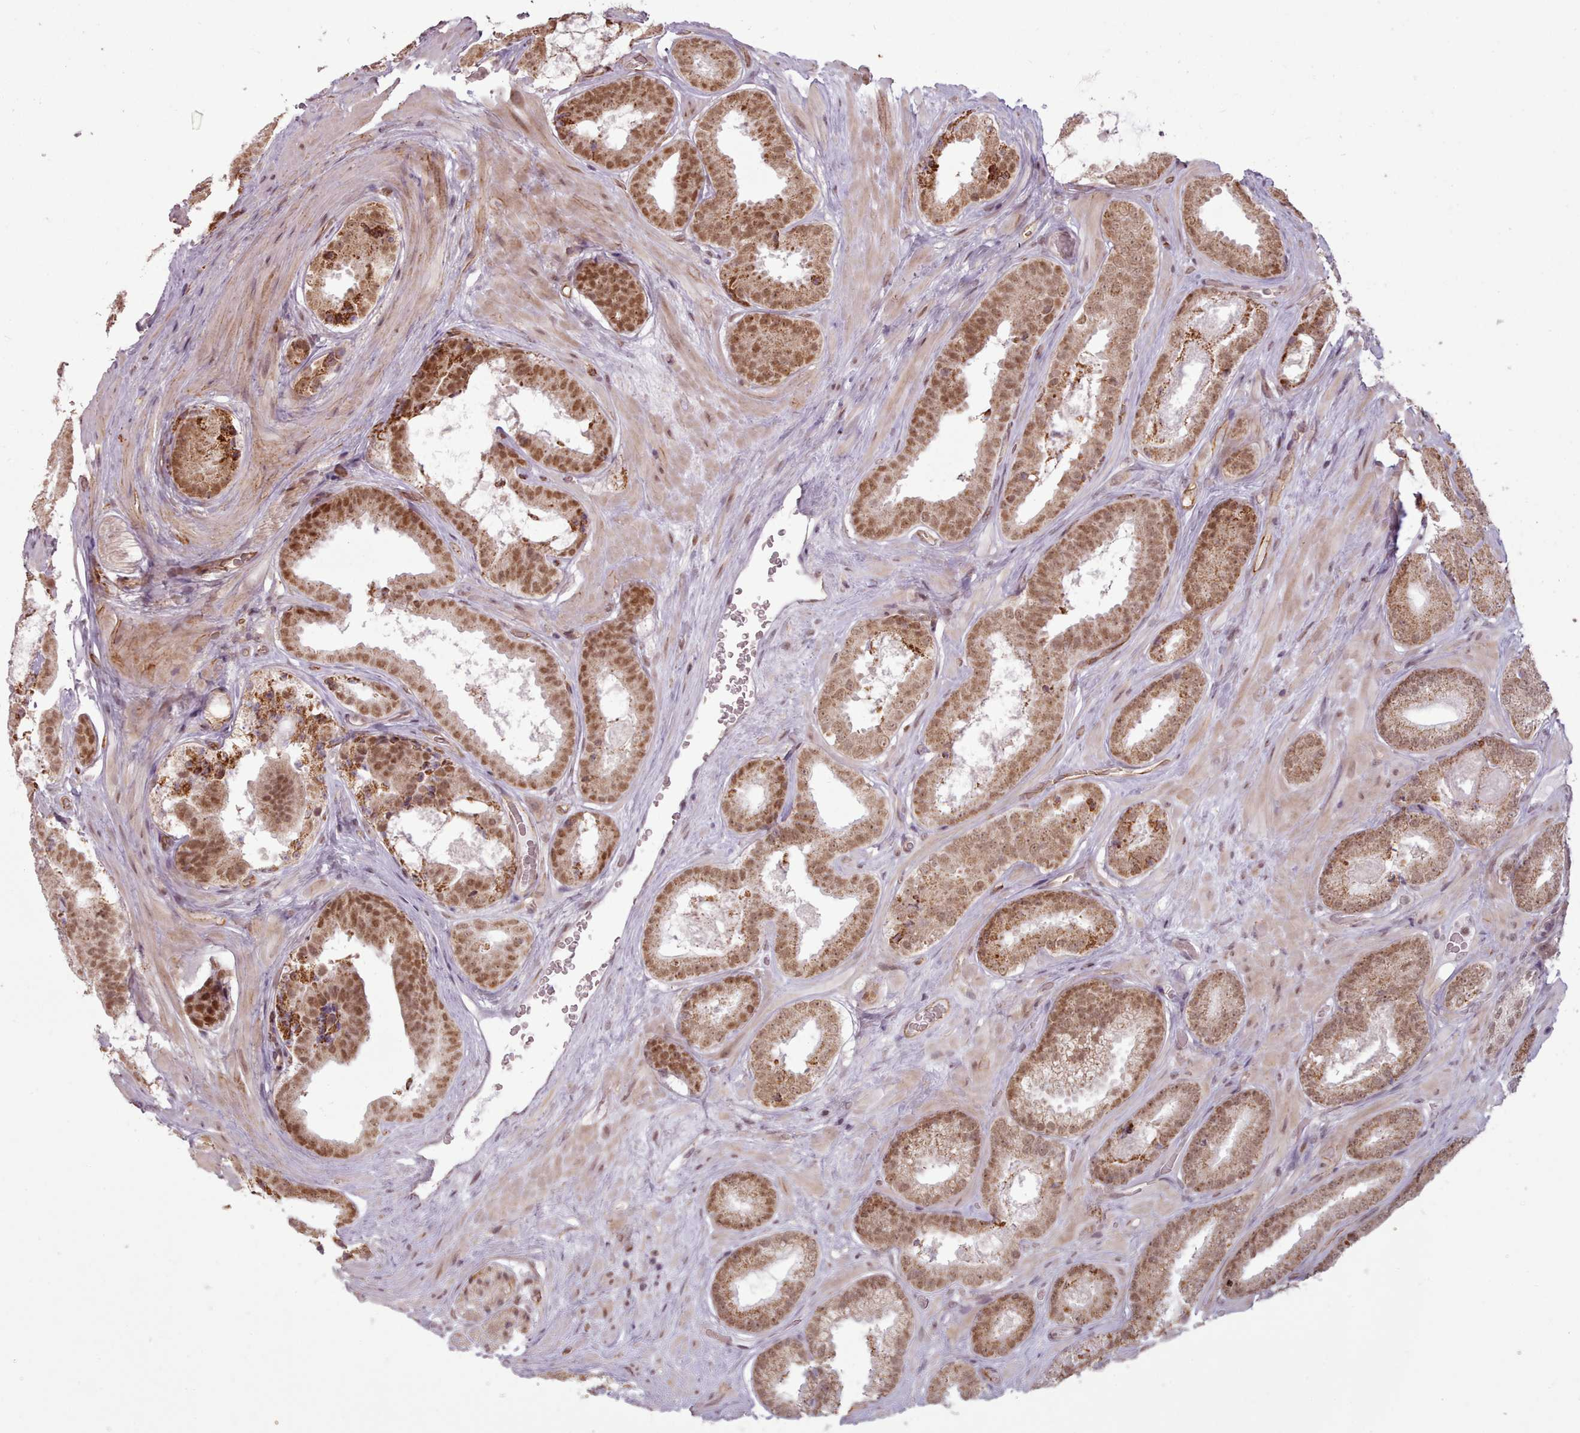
{"staining": {"intensity": "moderate", "quantity": ">75%", "location": "cytoplasmic/membranous,nuclear"}, "tissue": "prostate cancer", "cell_type": "Tumor cells", "image_type": "cancer", "snomed": [{"axis": "morphology", "description": "Adenocarcinoma, Low grade"}, {"axis": "topography", "description": "Prostate"}], "caption": "Low-grade adenocarcinoma (prostate) stained with a brown dye exhibits moderate cytoplasmic/membranous and nuclear positive expression in approximately >75% of tumor cells.", "gene": "ZMYM4", "patient": {"sex": "male", "age": 57}}